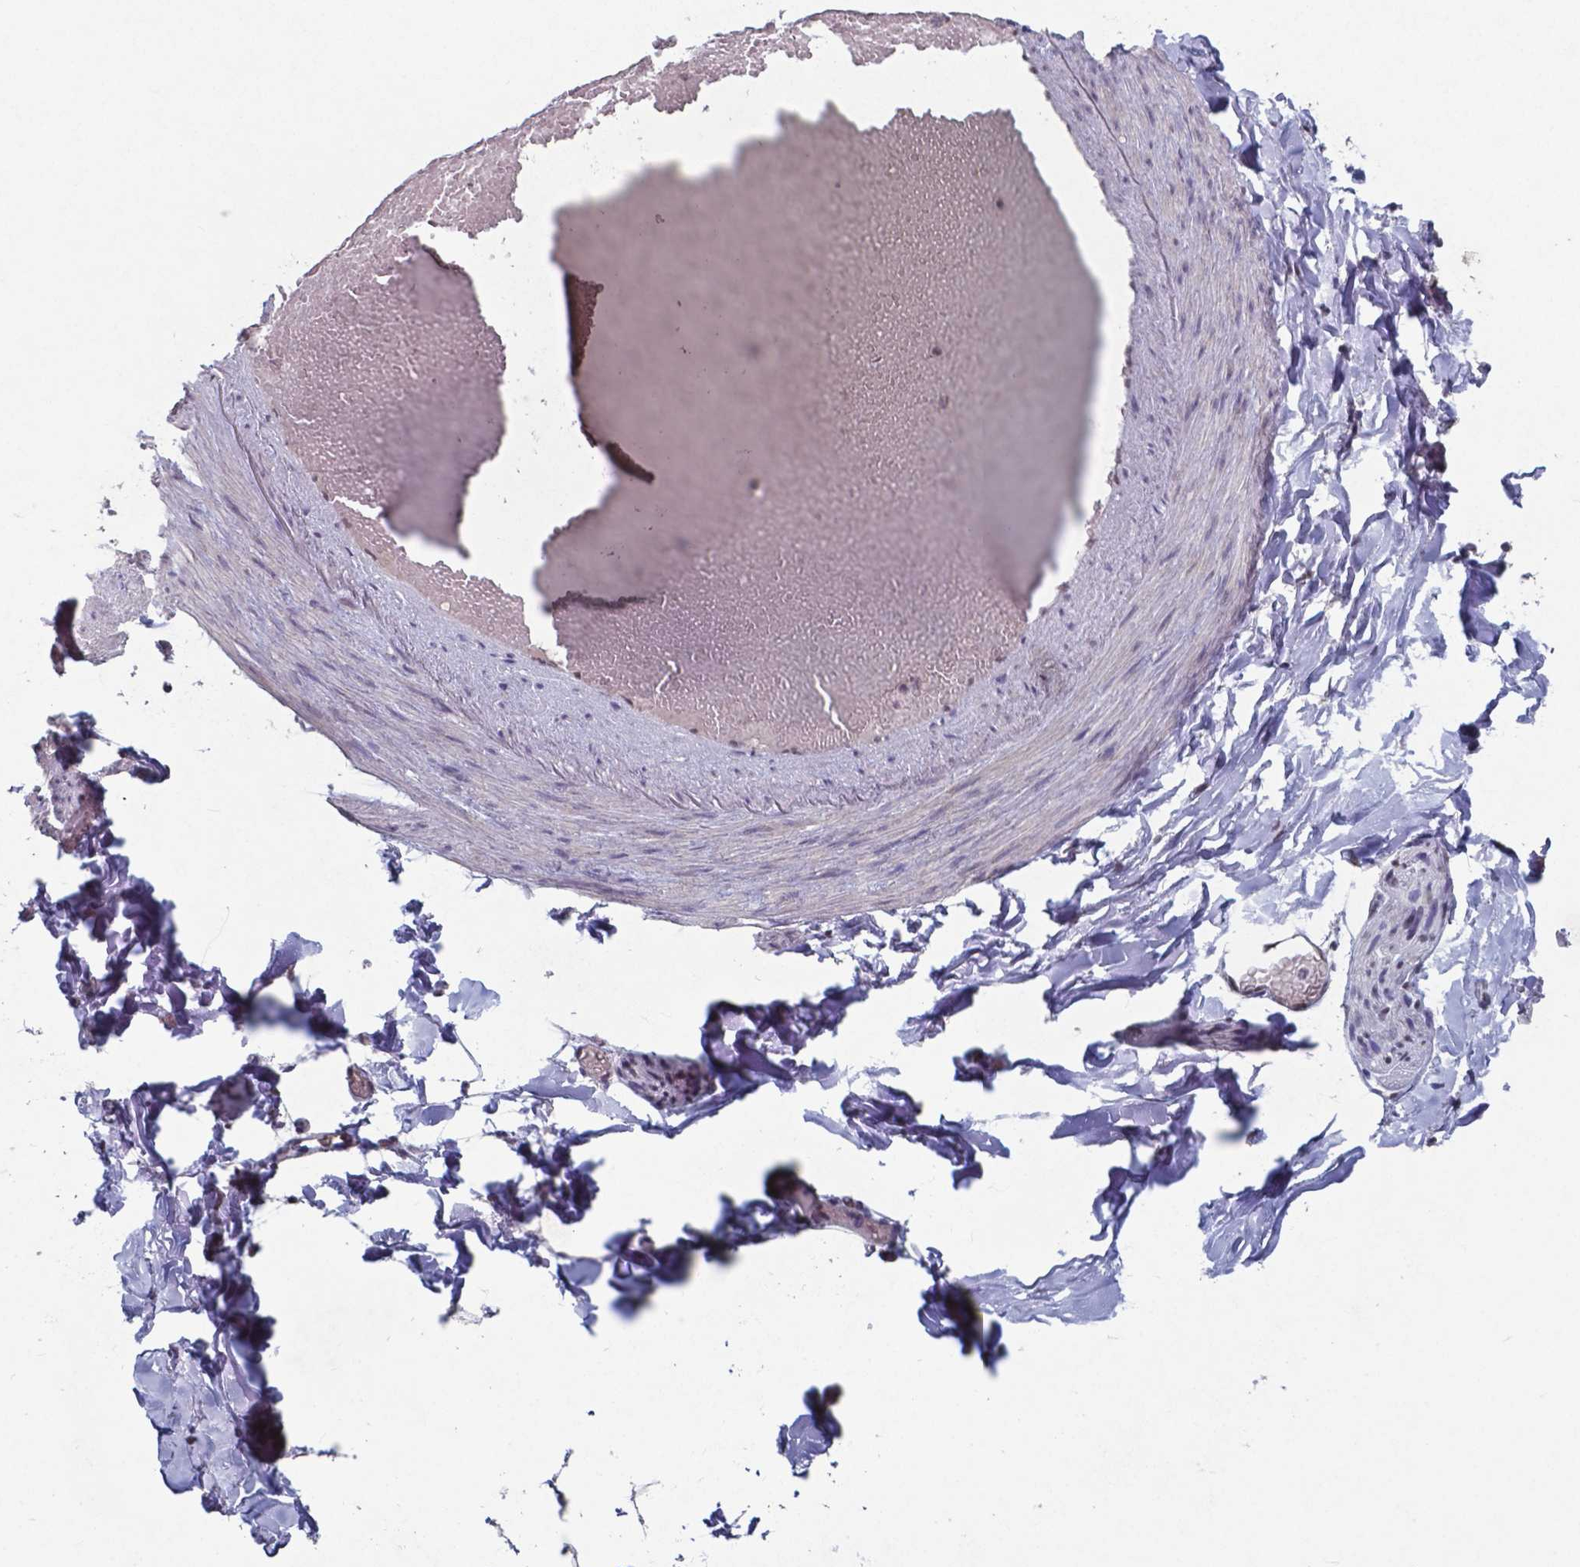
{"staining": {"intensity": "moderate", "quantity": ">75%", "location": "nuclear"}, "tissue": "adipose tissue", "cell_type": "Adipocytes", "image_type": "normal", "snomed": [{"axis": "morphology", "description": "Normal tissue, NOS"}, {"axis": "topography", "description": "Gallbladder"}, {"axis": "topography", "description": "Peripheral nerve tissue"}], "caption": "Moderate nuclear positivity for a protein is seen in approximately >75% of adipocytes of normal adipose tissue using immunohistochemistry (IHC).", "gene": "UBA1", "patient": {"sex": "female", "age": 45}}